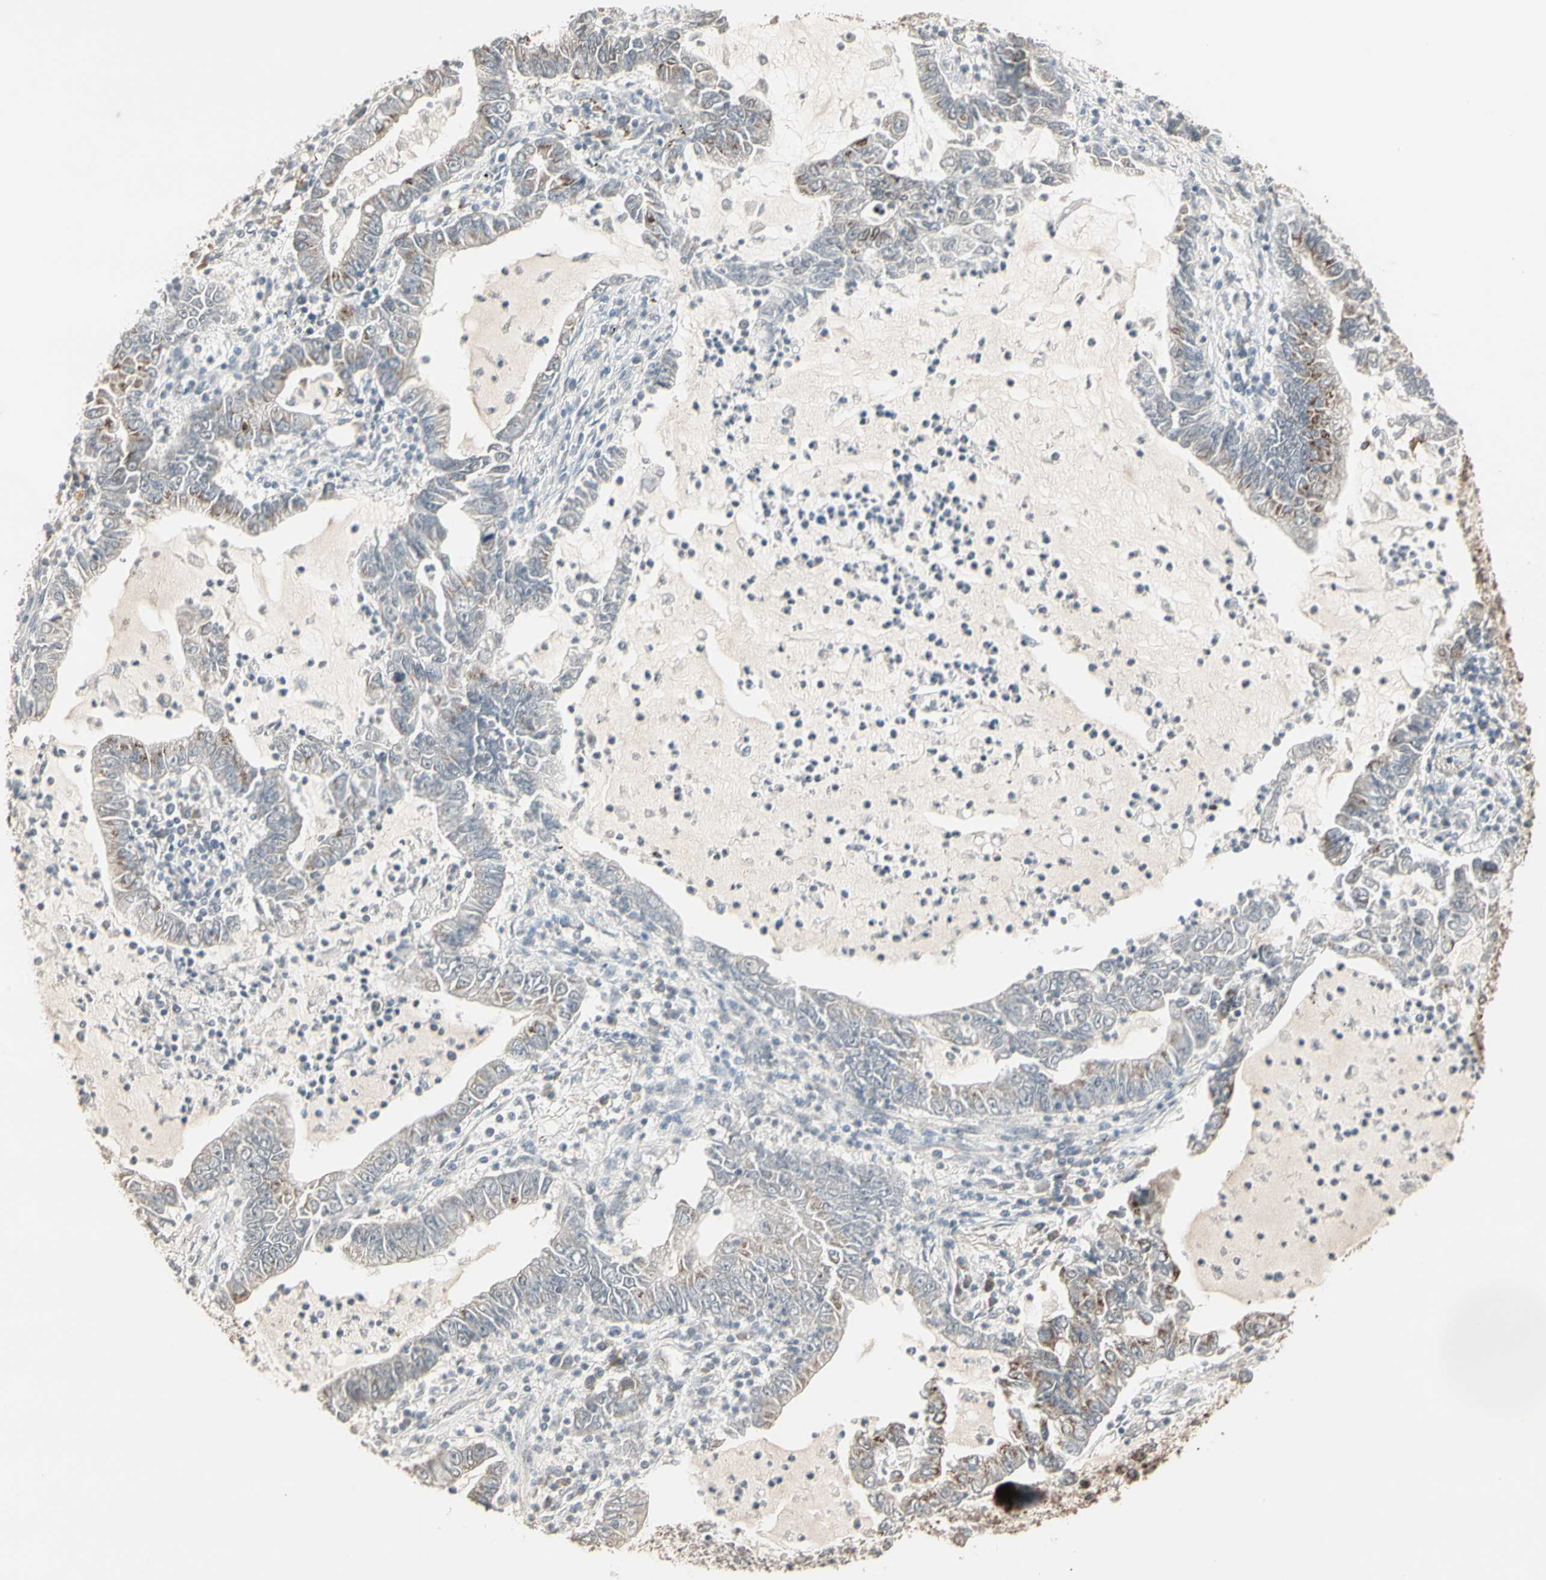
{"staining": {"intensity": "moderate", "quantity": "<25%", "location": "cytoplasmic/membranous"}, "tissue": "lung cancer", "cell_type": "Tumor cells", "image_type": "cancer", "snomed": [{"axis": "morphology", "description": "Adenocarcinoma, NOS"}, {"axis": "topography", "description": "Lung"}], "caption": "Immunohistochemical staining of human lung adenocarcinoma reveals low levels of moderate cytoplasmic/membranous staining in about <25% of tumor cells.", "gene": "GALNT3", "patient": {"sex": "female", "age": 51}}